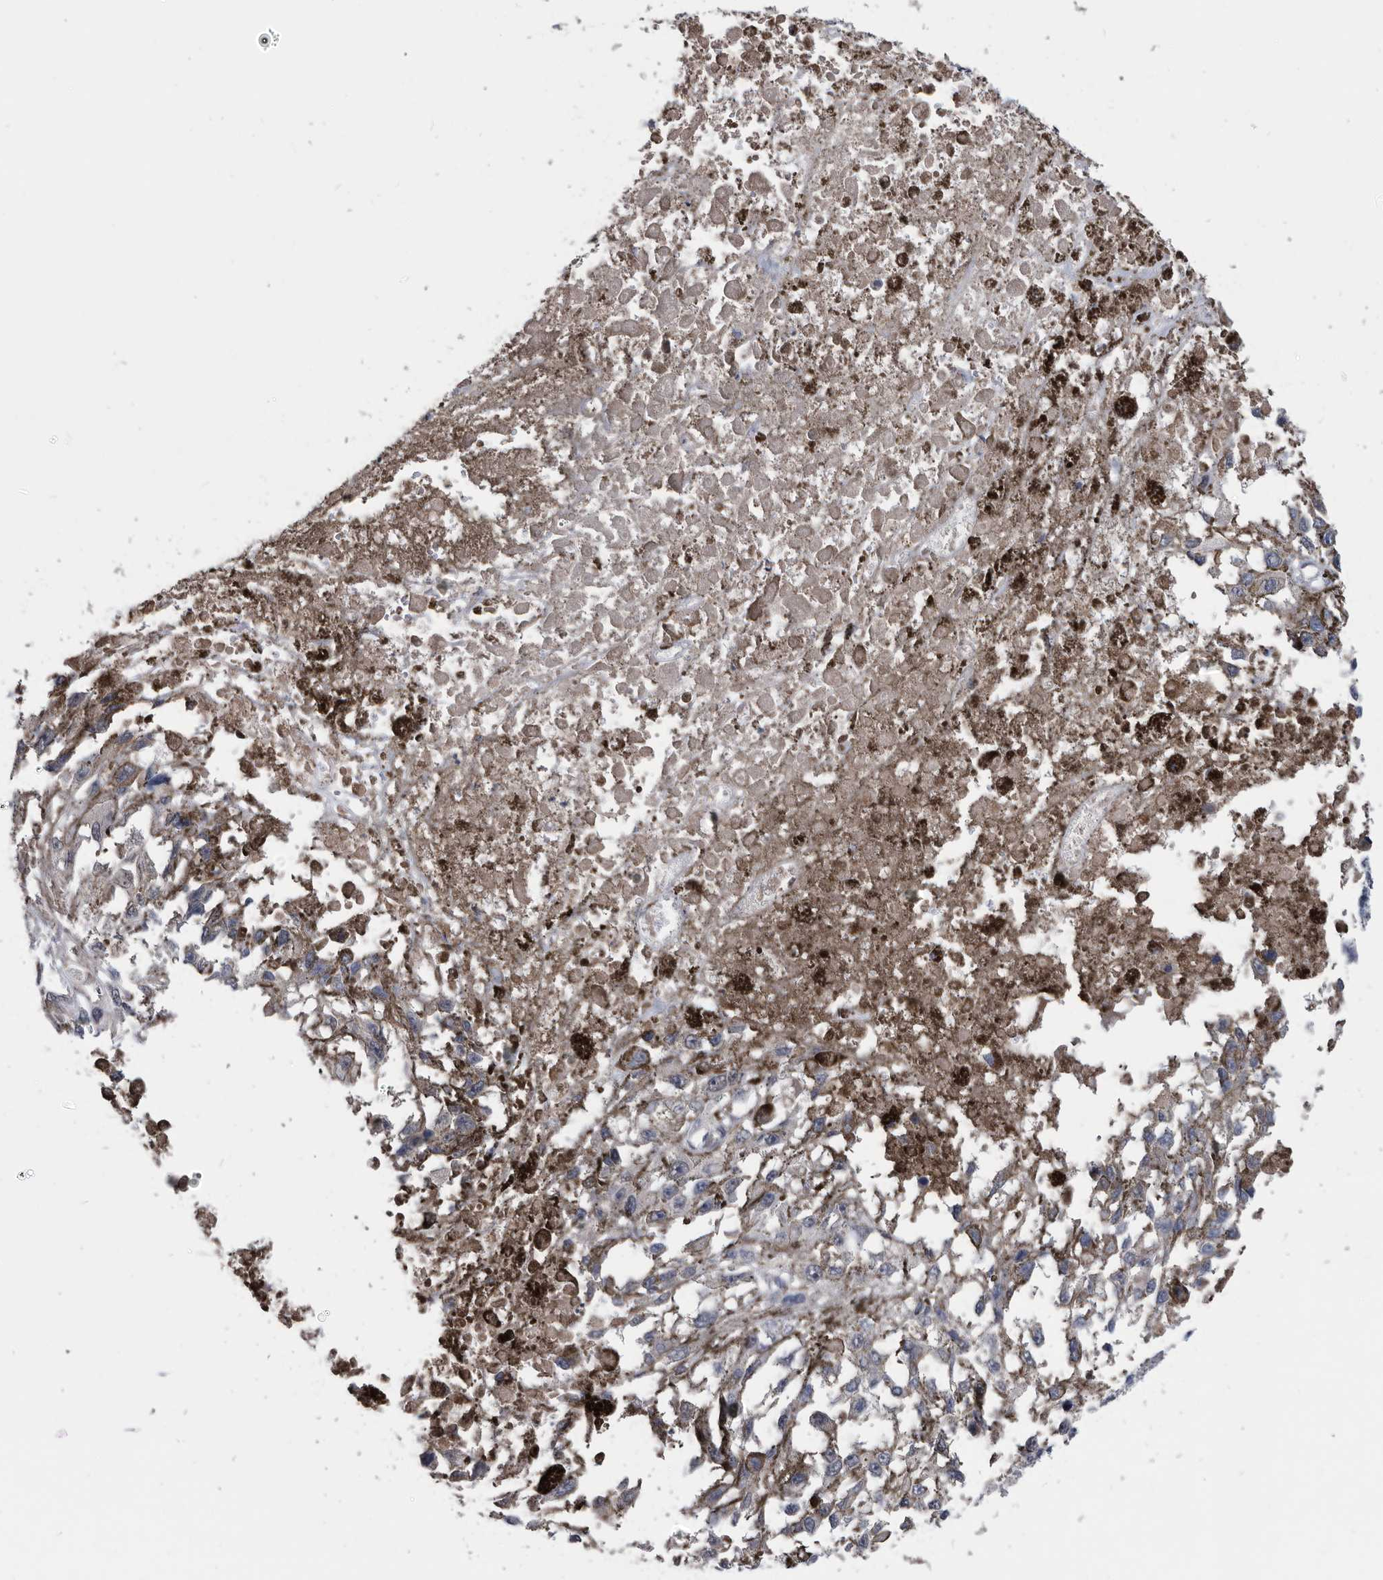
{"staining": {"intensity": "negative", "quantity": "none", "location": "none"}, "tissue": "melanoma", "cell_type": "Tumor cells", "image_type": "cancer", "snomed": [{"axis": "morphology", "description": "Malignant melanoma, Metastatic site"}, {"axis": "topography", "description": "Lymph node"}], "caption": "High power microscopy photomicrograph of an immunohistochemistry histopathology image of melanoma, revealing no significant positivity in tumor cells.", "gene": "PDXK", "patient": {"sex": "male", "age": 59}}